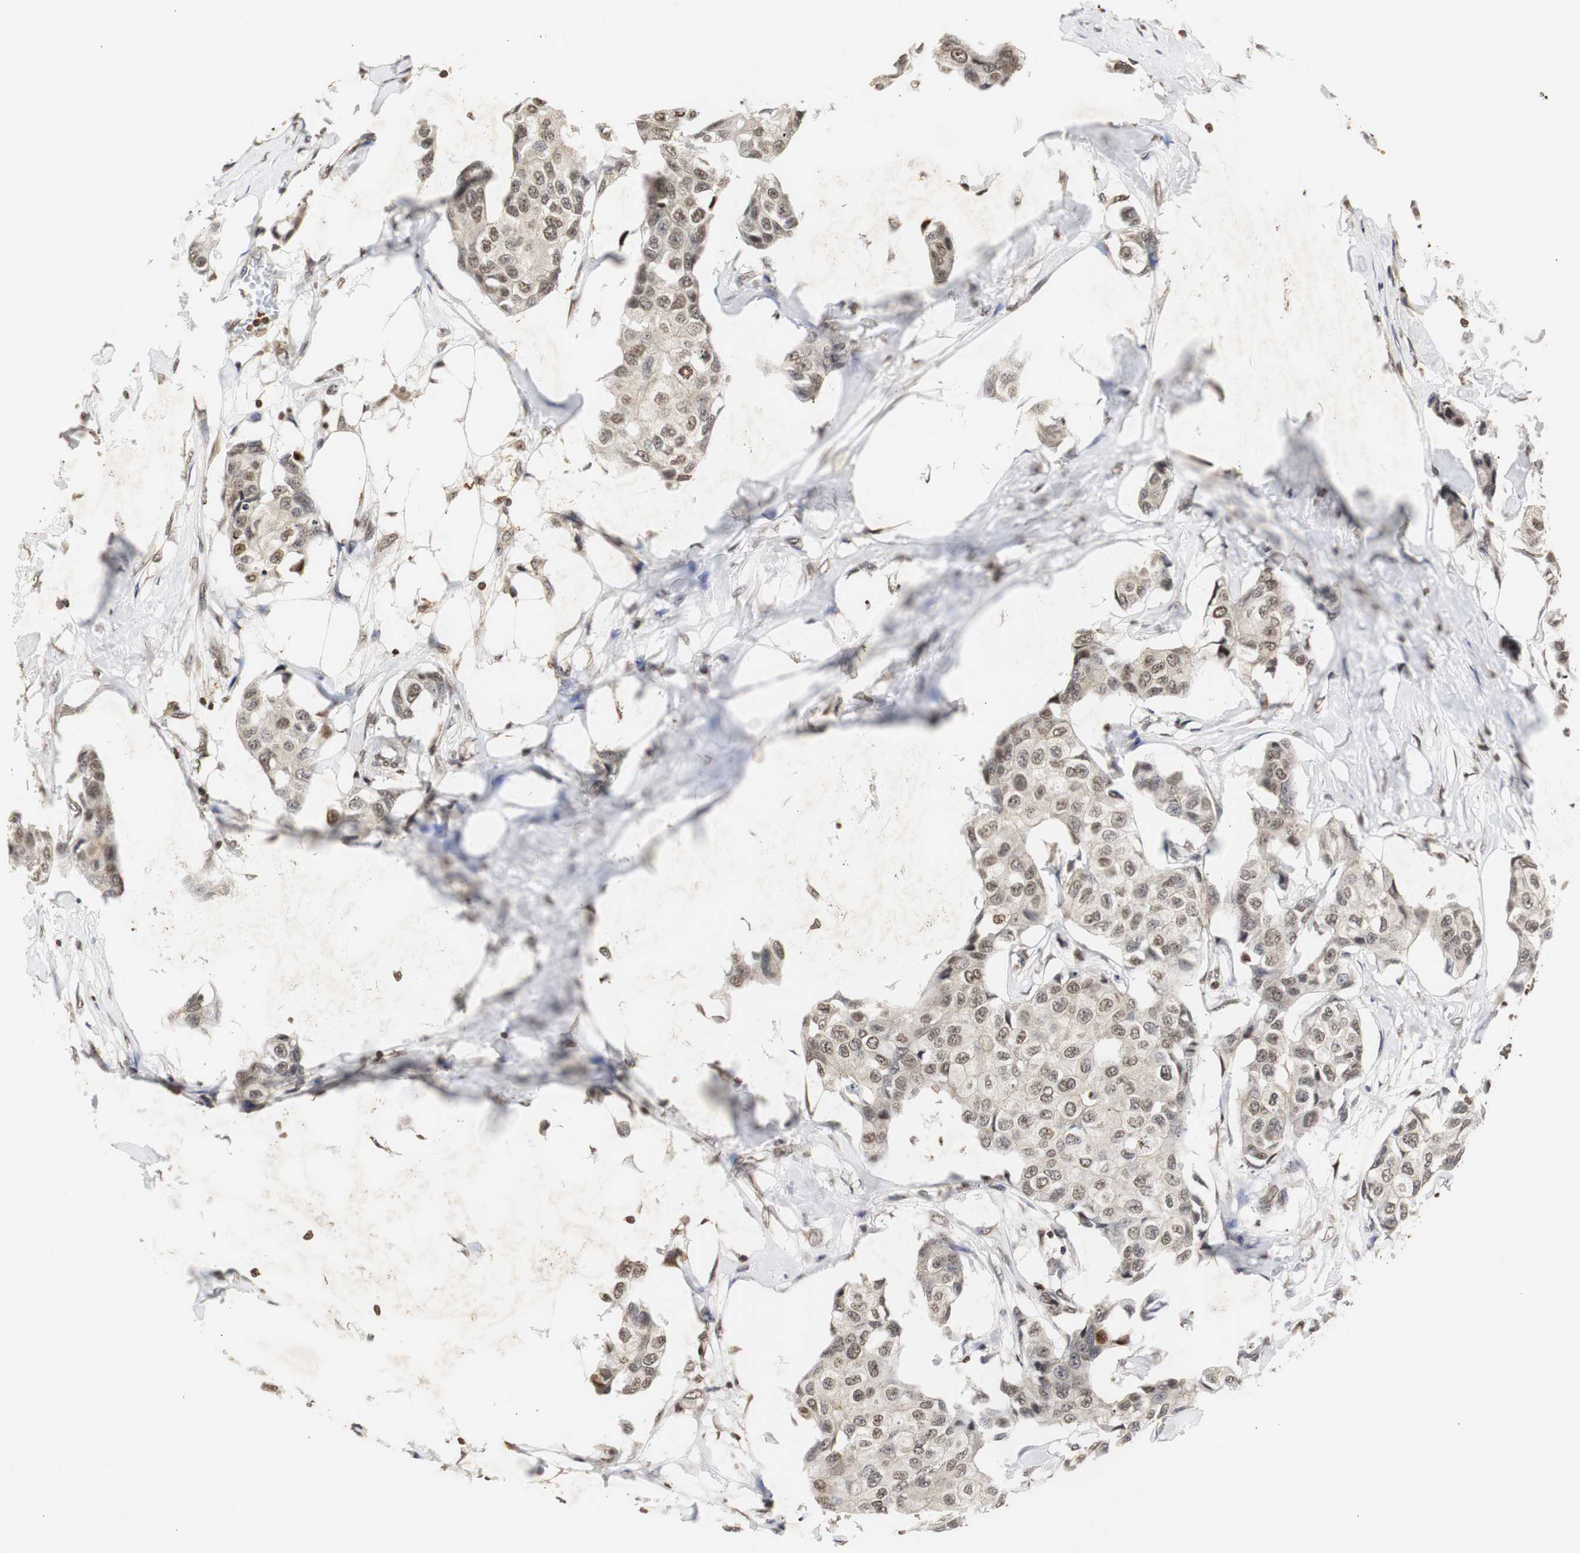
{"staining": {"intensity": "moderate", "quantity": ">75%", "location": "cytoplasmic/membranous,nuclear"}, "tissue": "breast cancer", "cell_type": "Tumor cells", "image_type": "cancer", "snomed": [{"axis": "morphology", "description": "Duct carcinoma"}, {"axis": "topography", "description": "Breast"}], "caption": "Immunohistochemical staining of human breast cancer displays moderate cytoplasmic/membranous and nuclear protein expression in about >75% of tumor cells. The protein of interest is stained brown, and the nuclei are stained in blue (DAB IHC with brightfield microscopy, high magnification).", "gene": "ZFC3H1", "patient": {"sex": "female", "age": 80}}